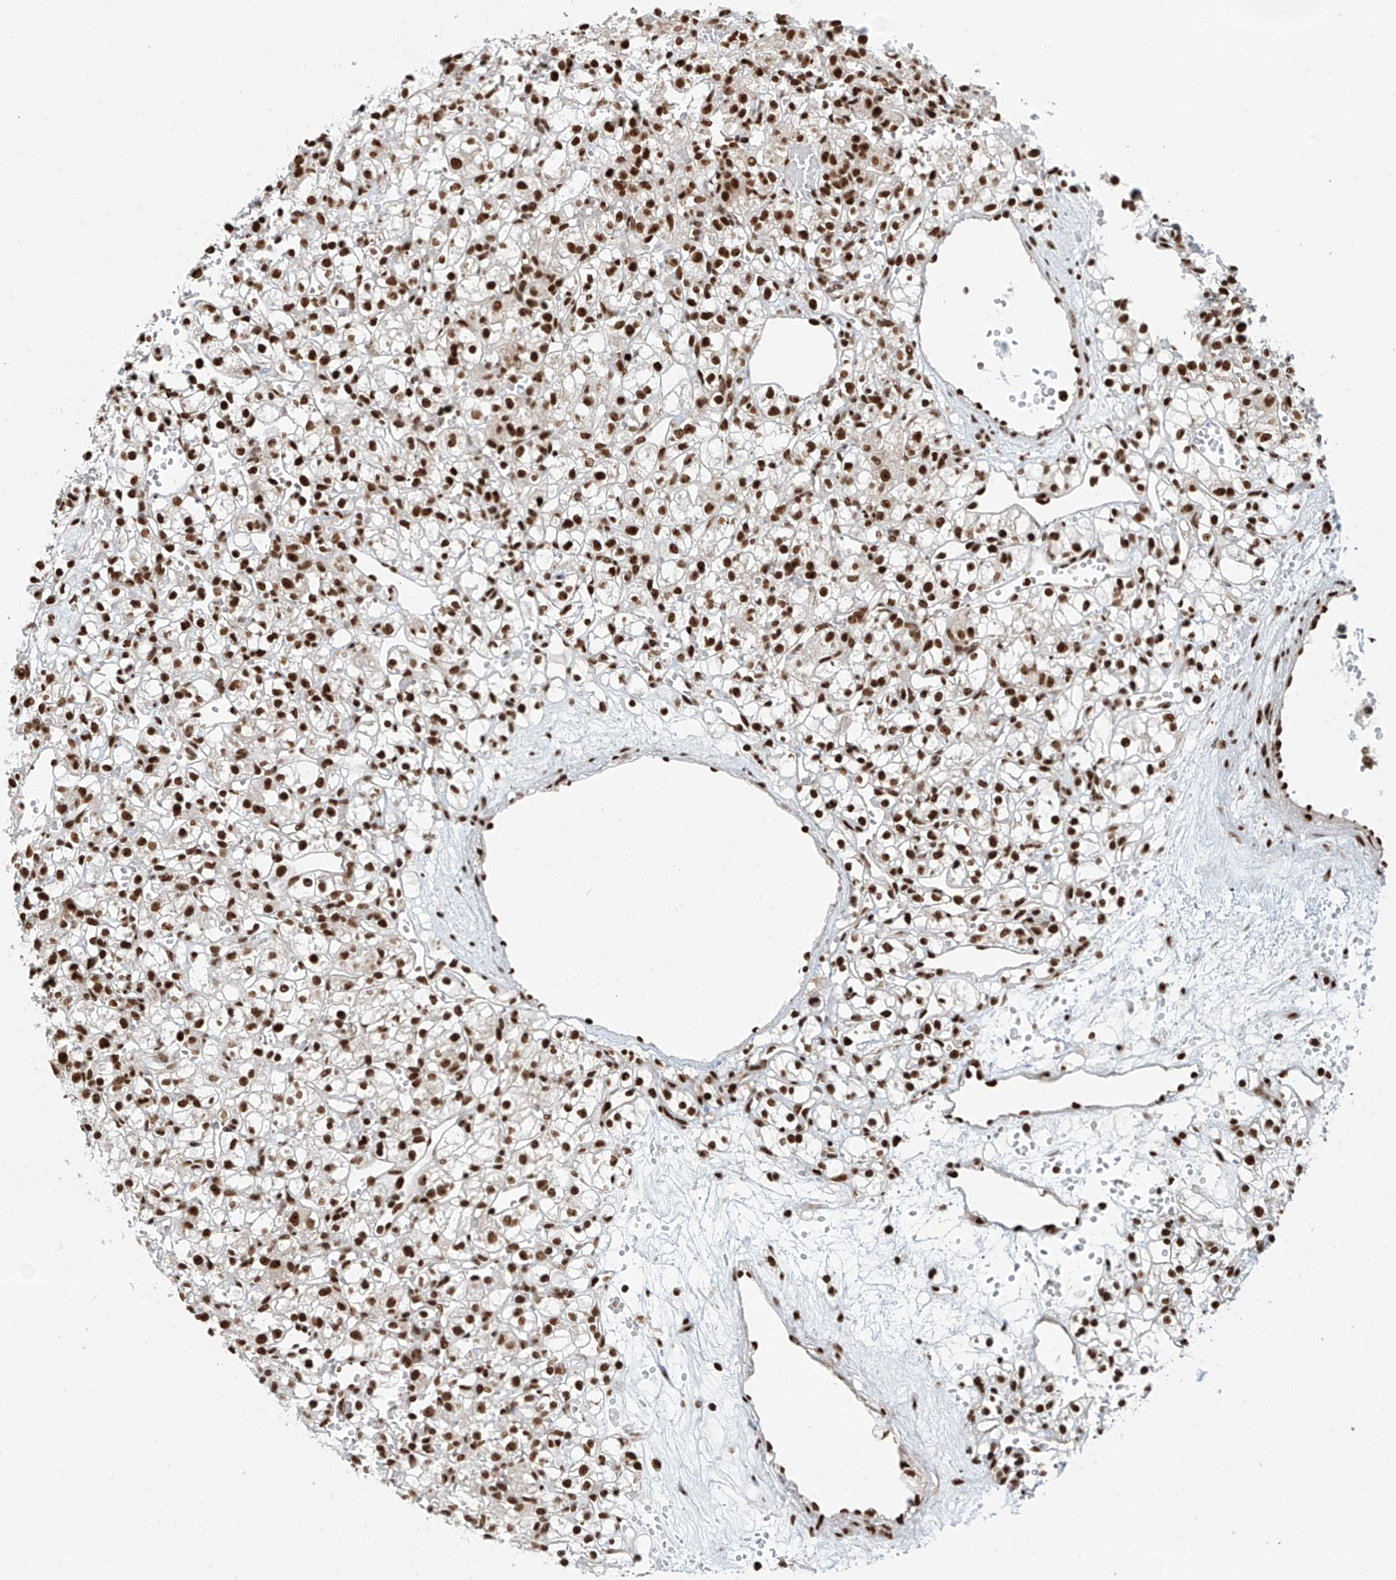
{"staining": {"intensity": "strong", "quantity": ">75%", "location": "nuclear"}, "tissue": "renal cancer", "cell_type": "Tumor cells", "image_type": "cancer", "snomed": [{"axis": "morphology", "description": "Adenocarcinoma, NOS"}, {"axis": "topography", "description": "Kidney"}], "caption": "A photomicrograph of renal cancer (adenocarcinoma) stained for a protein exhibits strong nuclear brown staining in tumor cells.", "gene": "FAM193B", "patient": {"sex": "female", "age": 59}}